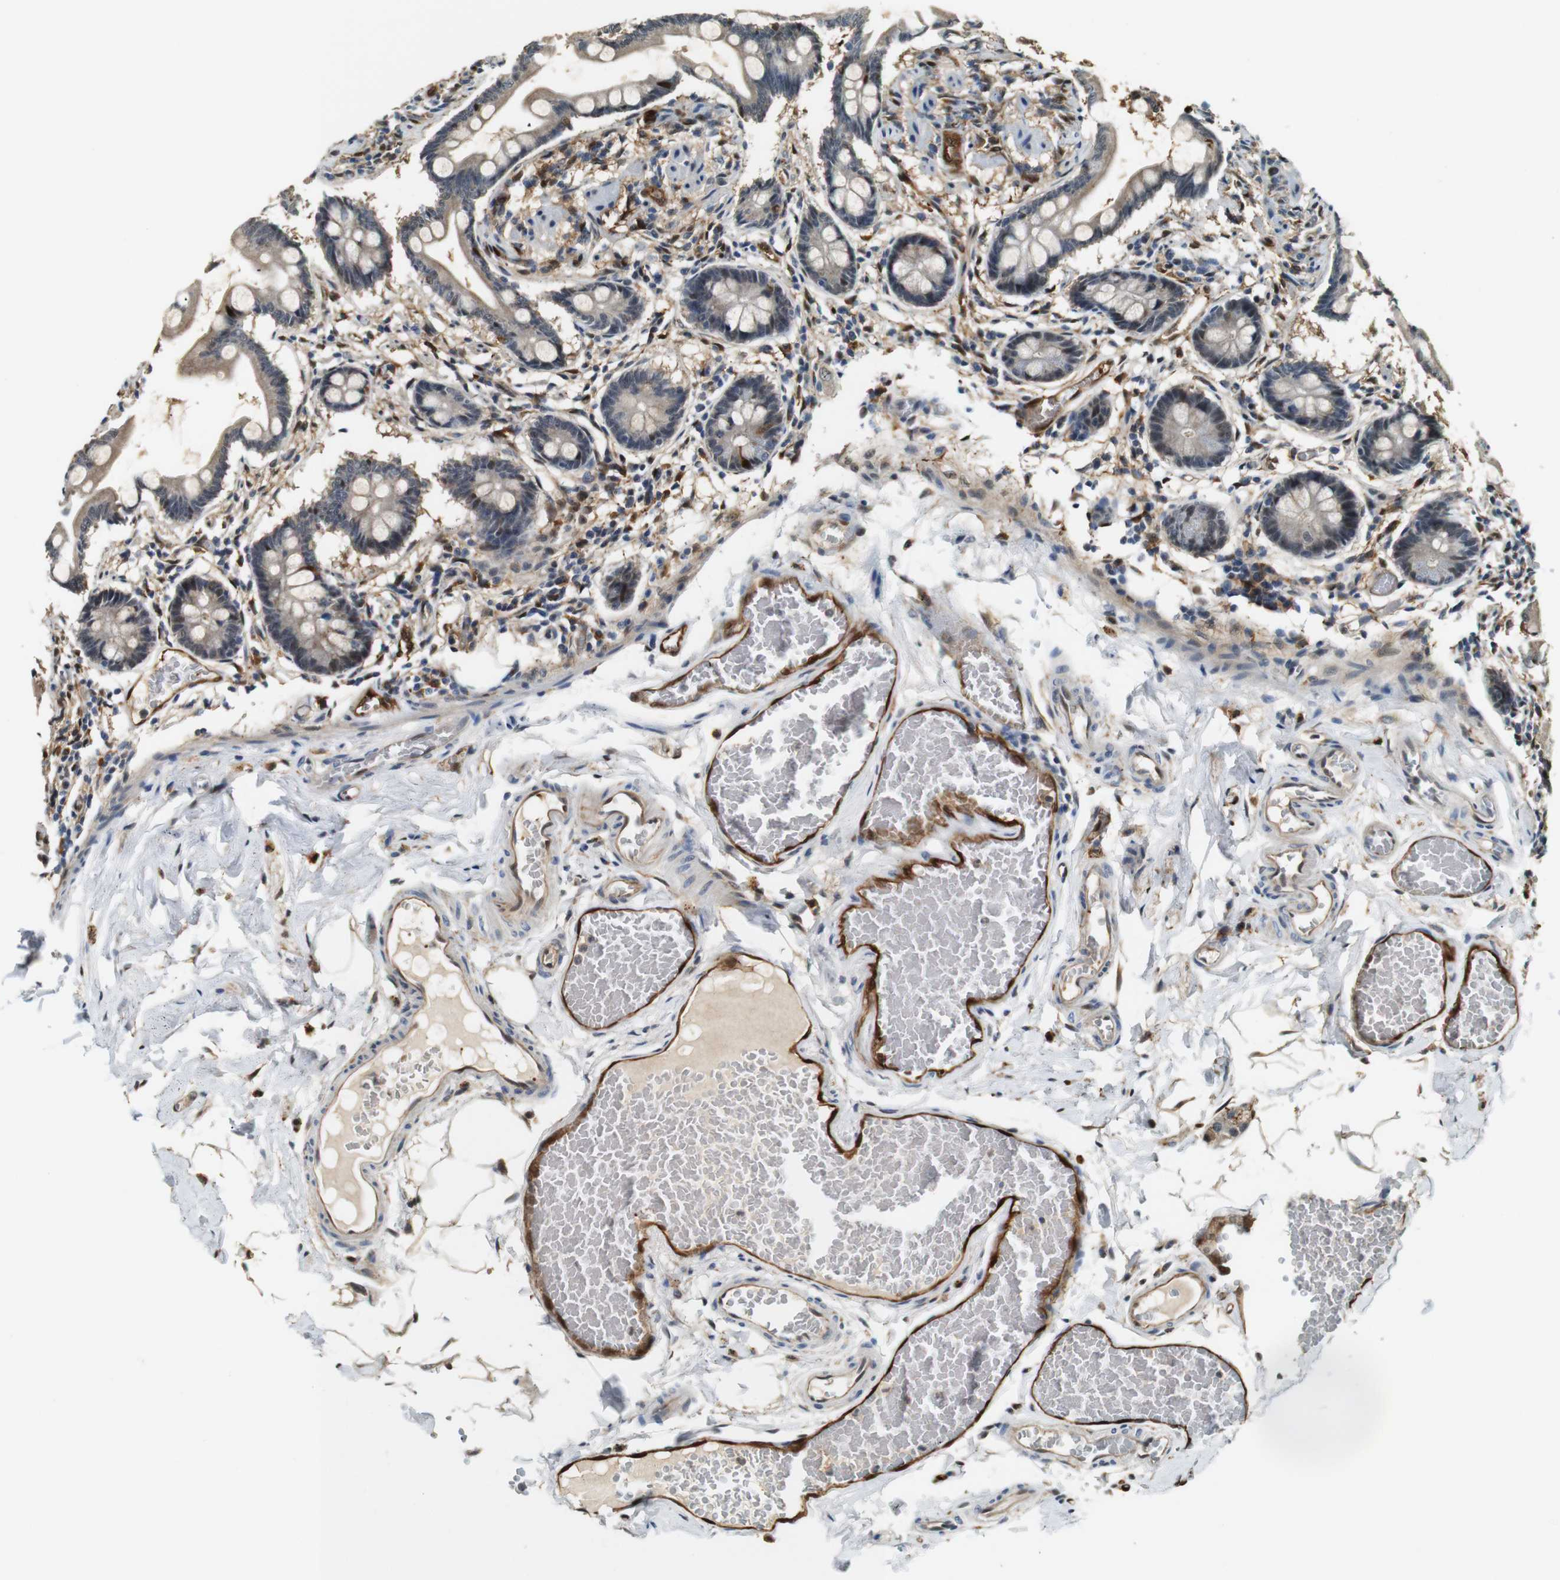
{"staining": {"intensity": "moderate", "quantity": ">75%", "location": "cytoplasmic/membranous,nuclear"}, "tissue": "small intestine", "cell_type": "Glandular cells", "image_type": "normal", "snomed": [{"axis": "morphology", "description": "Normal tissue, NOS"}, {"axis": "topography", "description": "Small intestine"}], "caption": "Moderate cytoplasmic/membranous,nuclear protein expression is appreciated in approximately >75% of glandular cells in small intestine.", "gene": "LXN", "patient": {"sex": "male", "age": 41}}